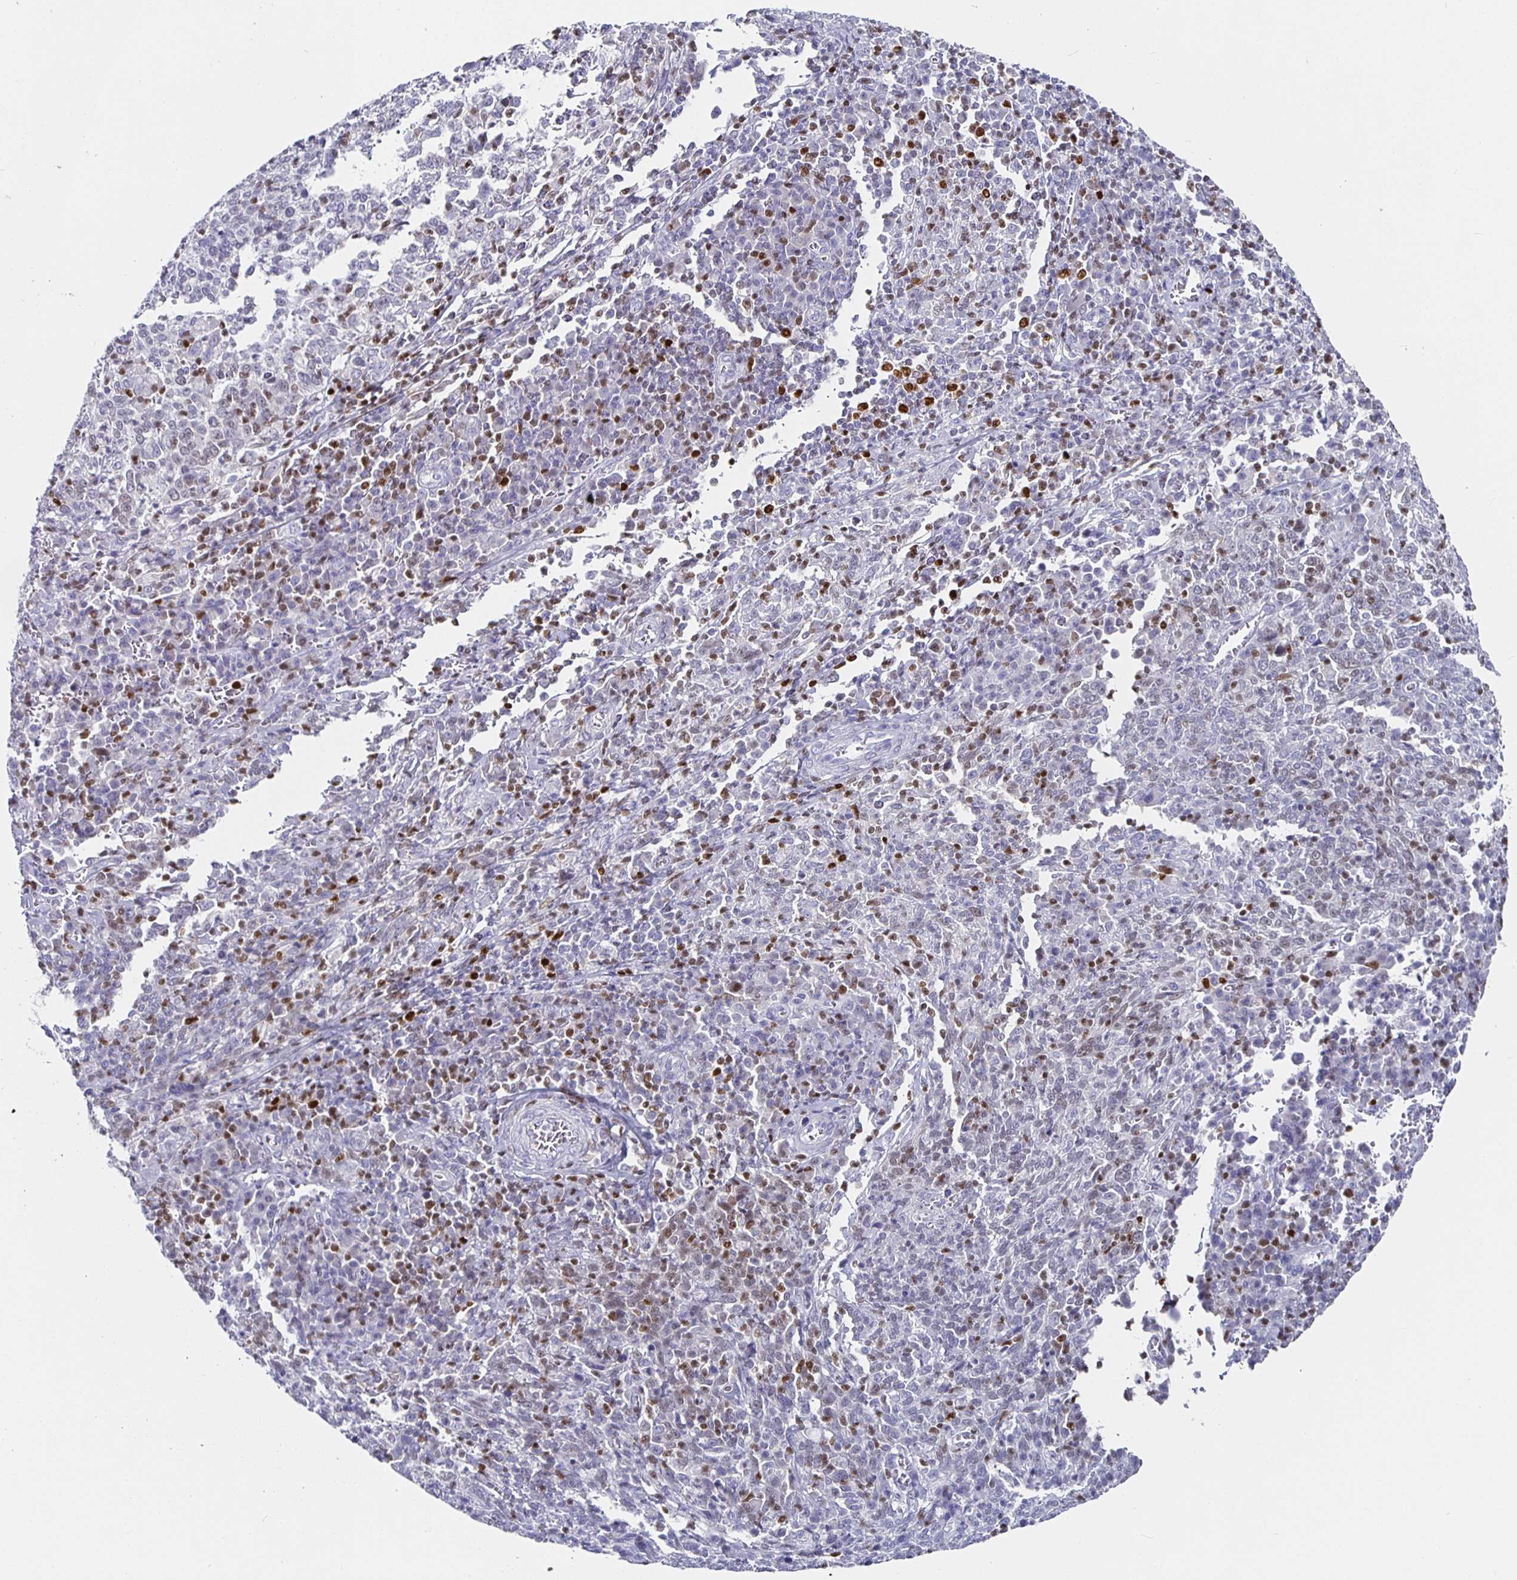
{"staining": {"intensity": "weak", "quantity": "<25%", "location": "nuclear"}, "tissue": "cervical cancer", "cell_type": "Tumor cells", "image_type": "cancer", "snomed": [{"axis": "morphology", "description": "Squamous cell carcinoma, NOS"}, {"axis": "topography", "description": "Cervix"}], "caption": "Protein analysis of cervical squamous cell carcinoma reveals no significant expression in tumor cells. (DAB immunohistochemistry, high magnification).", "gene": "RUNX2", "patient": {"sex": "female", "age": 46}}